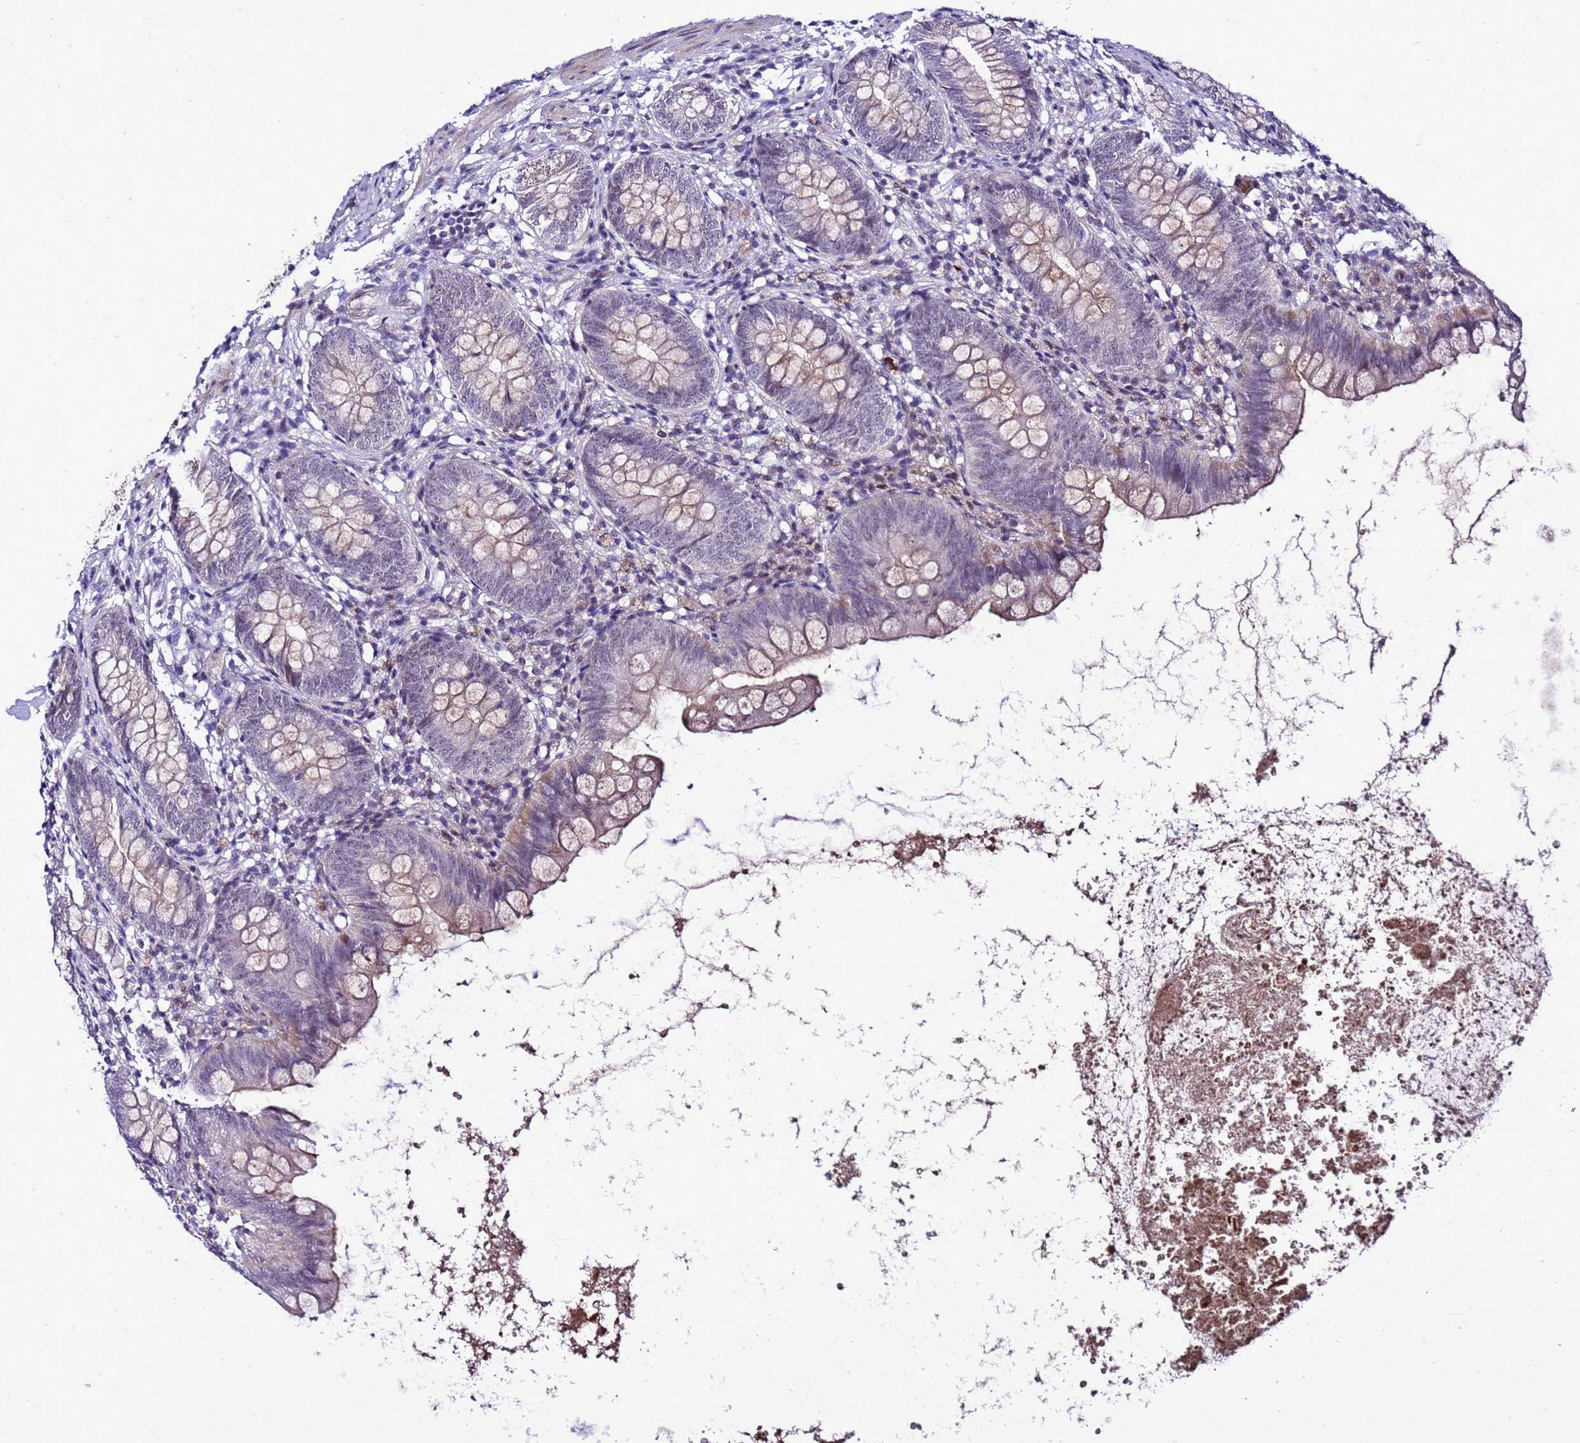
{"staining": {"intensity": "weak", "quantity": "25%-75%", "location": "cytoplasmic/membranous"}, "tissue": "appendix", "cell_type": "Glandular cells", "image_type": "normal", "snomed": [{"axis": "morphology", "description": "Normal tissue, NOS"}, {"axis": "topography", "description": "Appendix"}], "caption": "Protein expression analysis of benign appendix shows weak cytoplasmic/membranous expression in about 25%-75% of glandular cells. (Brightfield microscopy of DAB IHC at high magnification).", "gene": "C19orf47", "patient": {"sex": "female", "age": 62}}